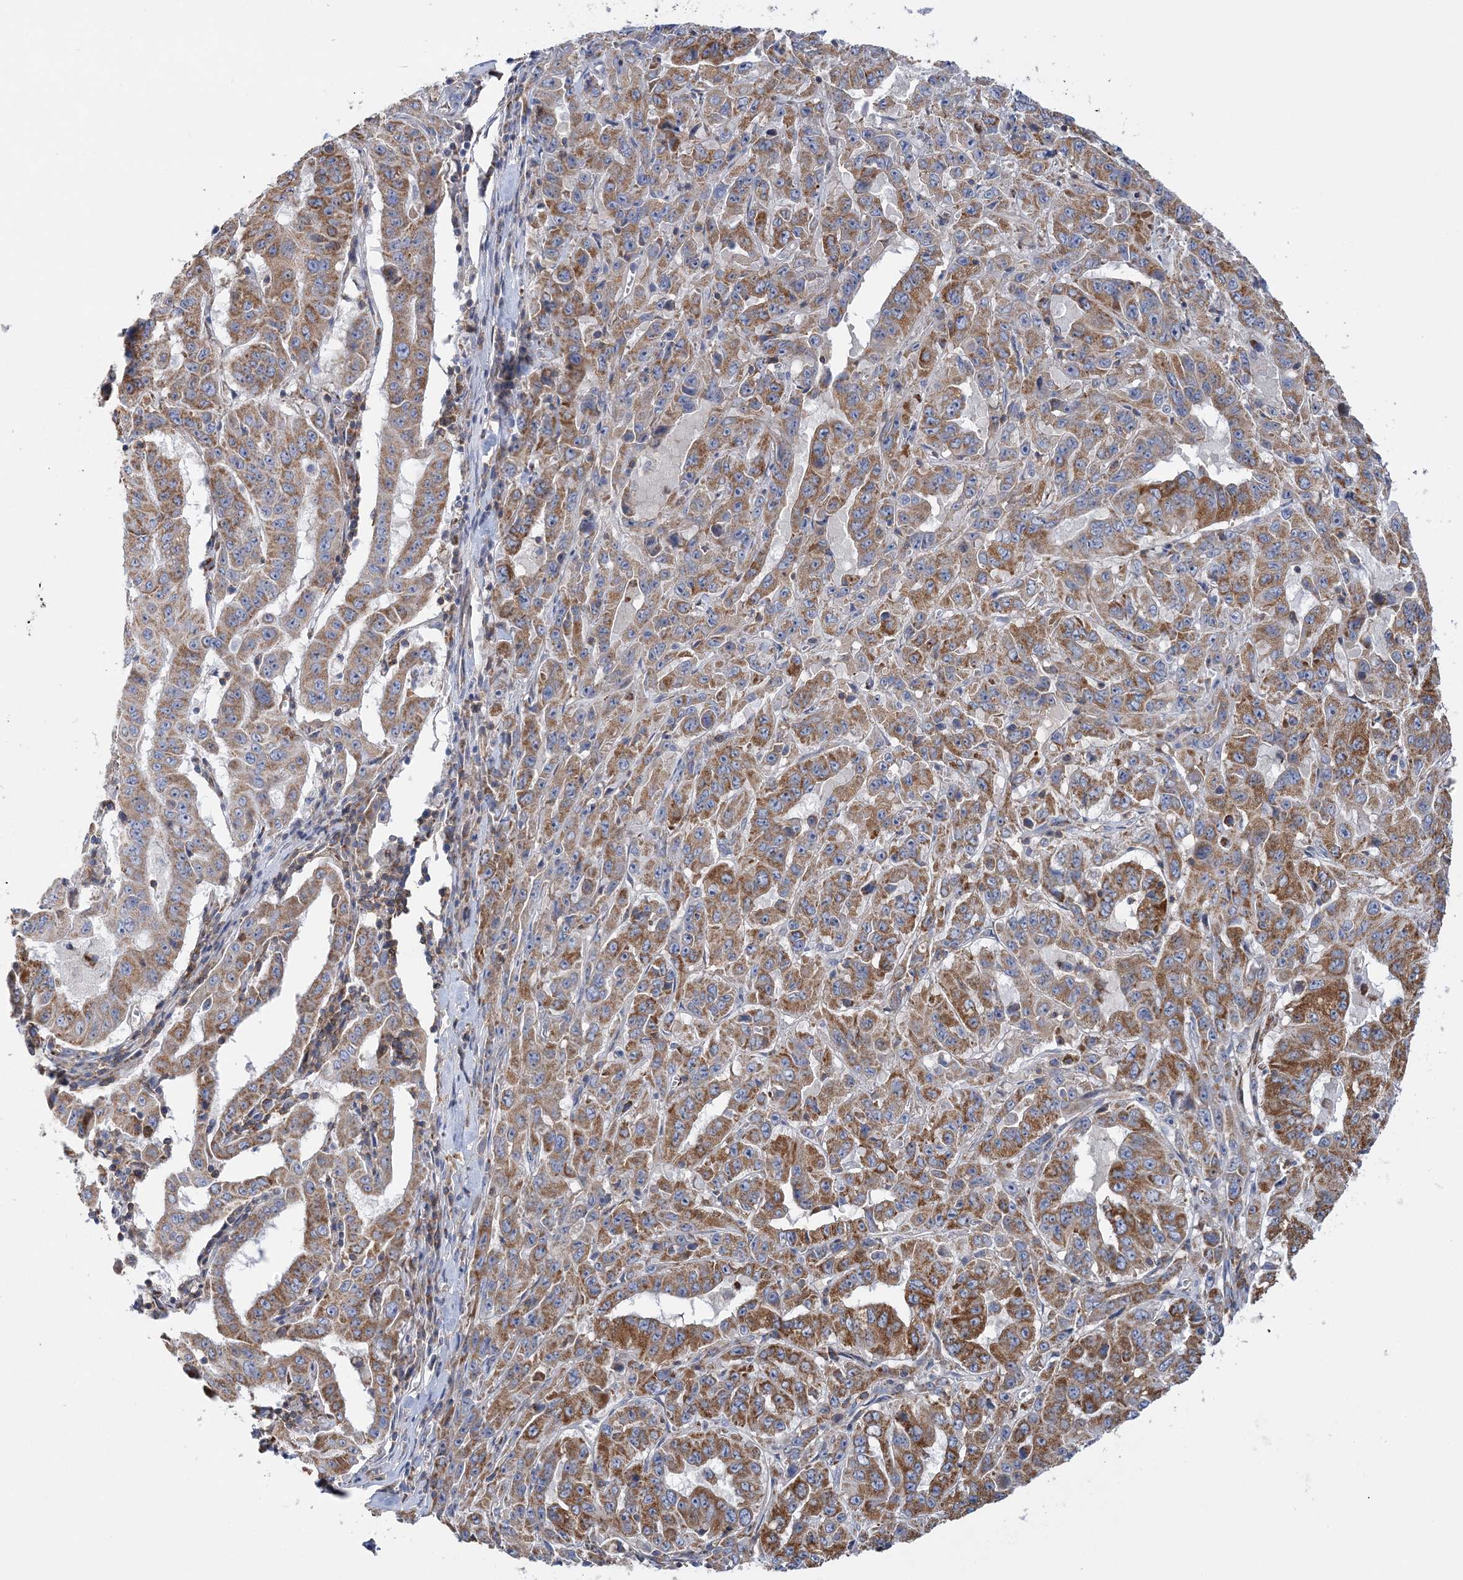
{"staining": {"intensity": "moderate", "quantity": ">75%", "location": "cytoplasmic/membranous"}, "tissue": "pancreatic cancer", "cell_type": "Tumor cells", "image_type": "cancer", "snomed": [{"axis": "morphology", "description": "Adenocarcinoma, NOS"}, {"axis": "topography", "description": "Pancreas"}], "caption": "IHC micrograph of neoplastic tissue: human pancreatic cancer stained using IHC shows medium levels of moderate protein expression localized specifically in the cytoplasmic/membranous of tumor cells, appearing as a cytoplasmic/membranous brown color.", "gene": "TTC32", "patient": {"sex": "male", "age": 63}}